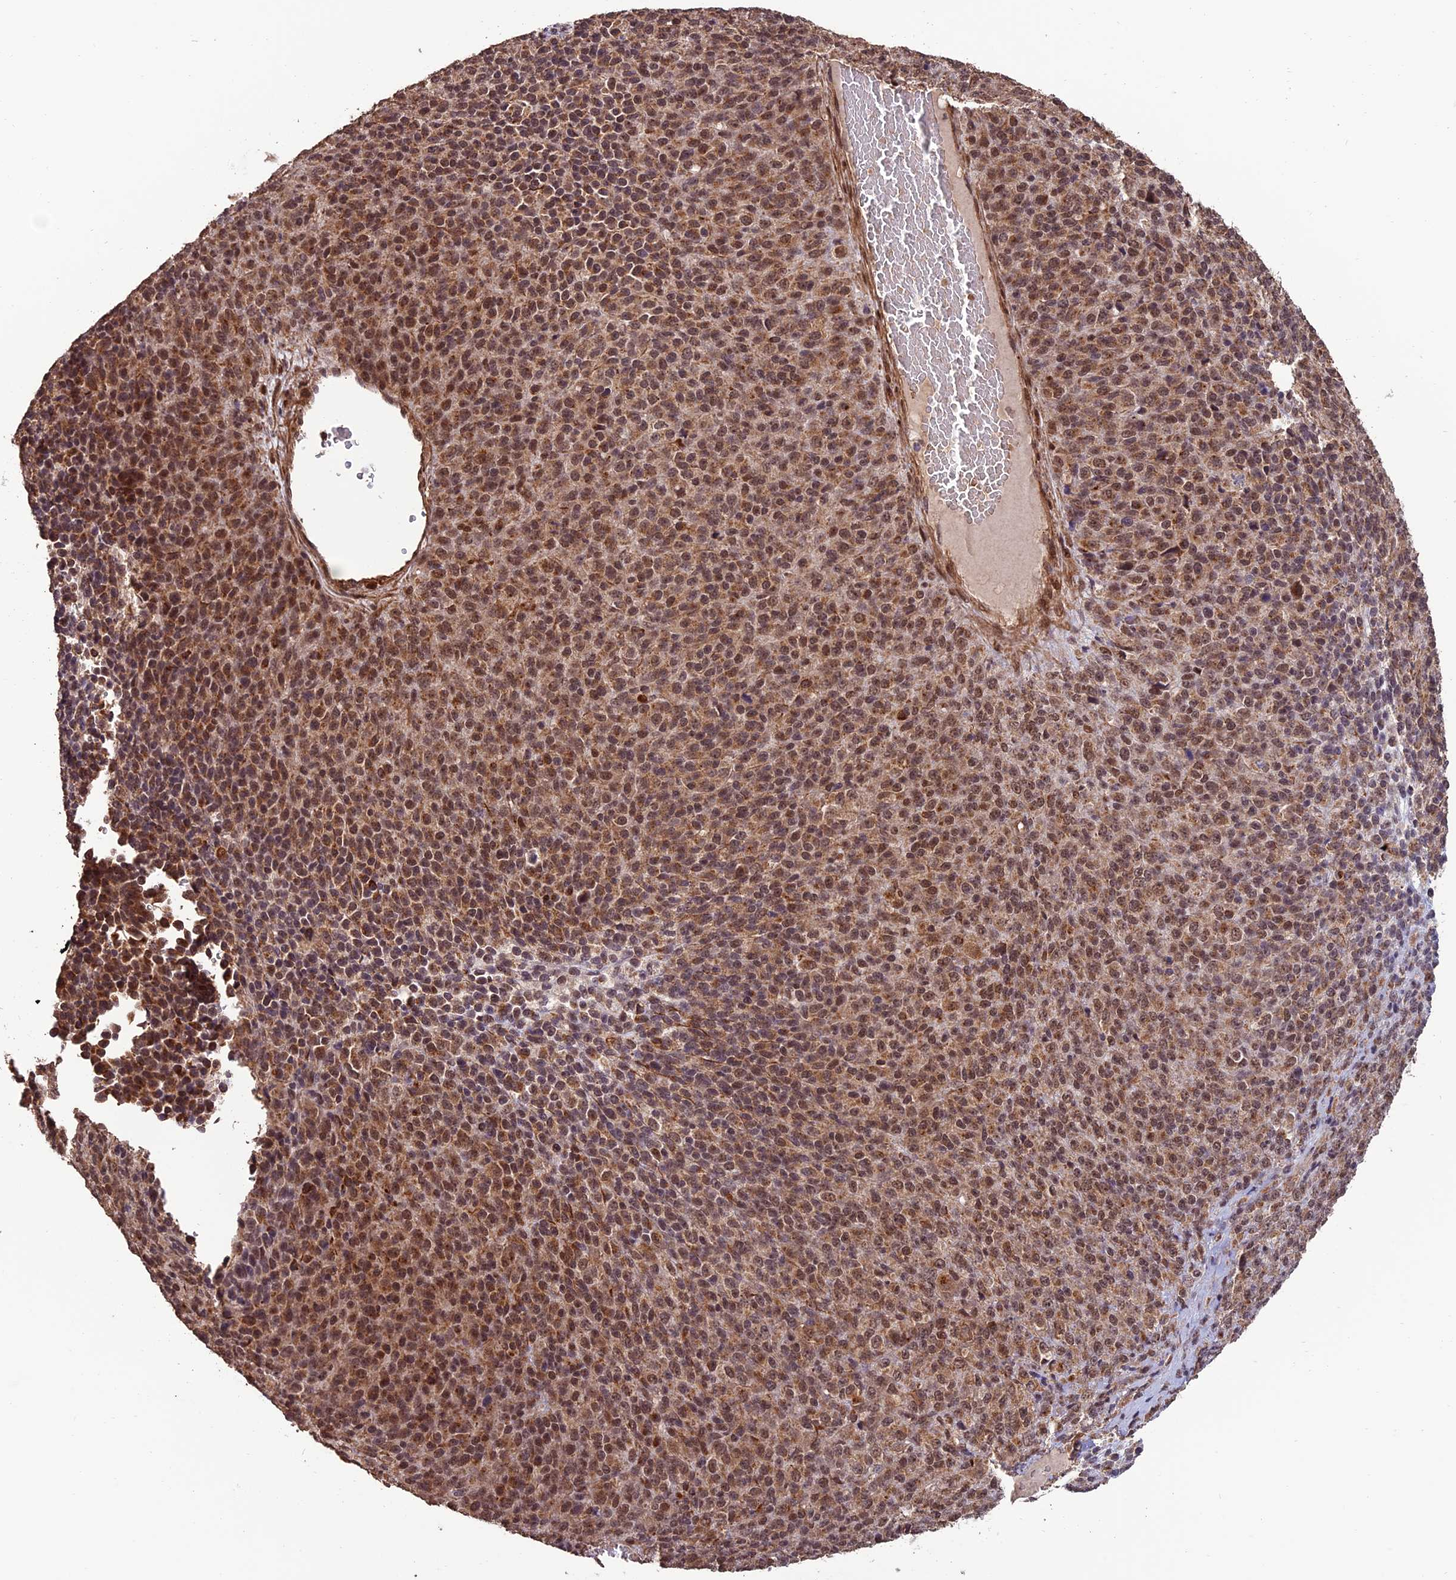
{"staining": {"intensity": "moderate", "quantity": ">75%", "location": "cytoplasmic/membranous,nuclear"}, "tissue": "melanoma", "cell_type": "Tumor cells", "image_type": "cancer", "snomed": [{"axis": "morphology", "description": "Malignant melanoma, Metastatic site"}, {"axis": "topography", "description": "Brain"}], "caption": "High-magnification brightfield microscopy of malignant melanoma (metastatic site) stained with DAB (brown) and counterstained with hematoxylin (blue). tumor cells exhibit moderate cytoplasmic/membranous and nuclear staining is appreciated in approximately>75% of cells.", "gene": "CABIN1", "patient": {"sex": "female", "age": 56}}